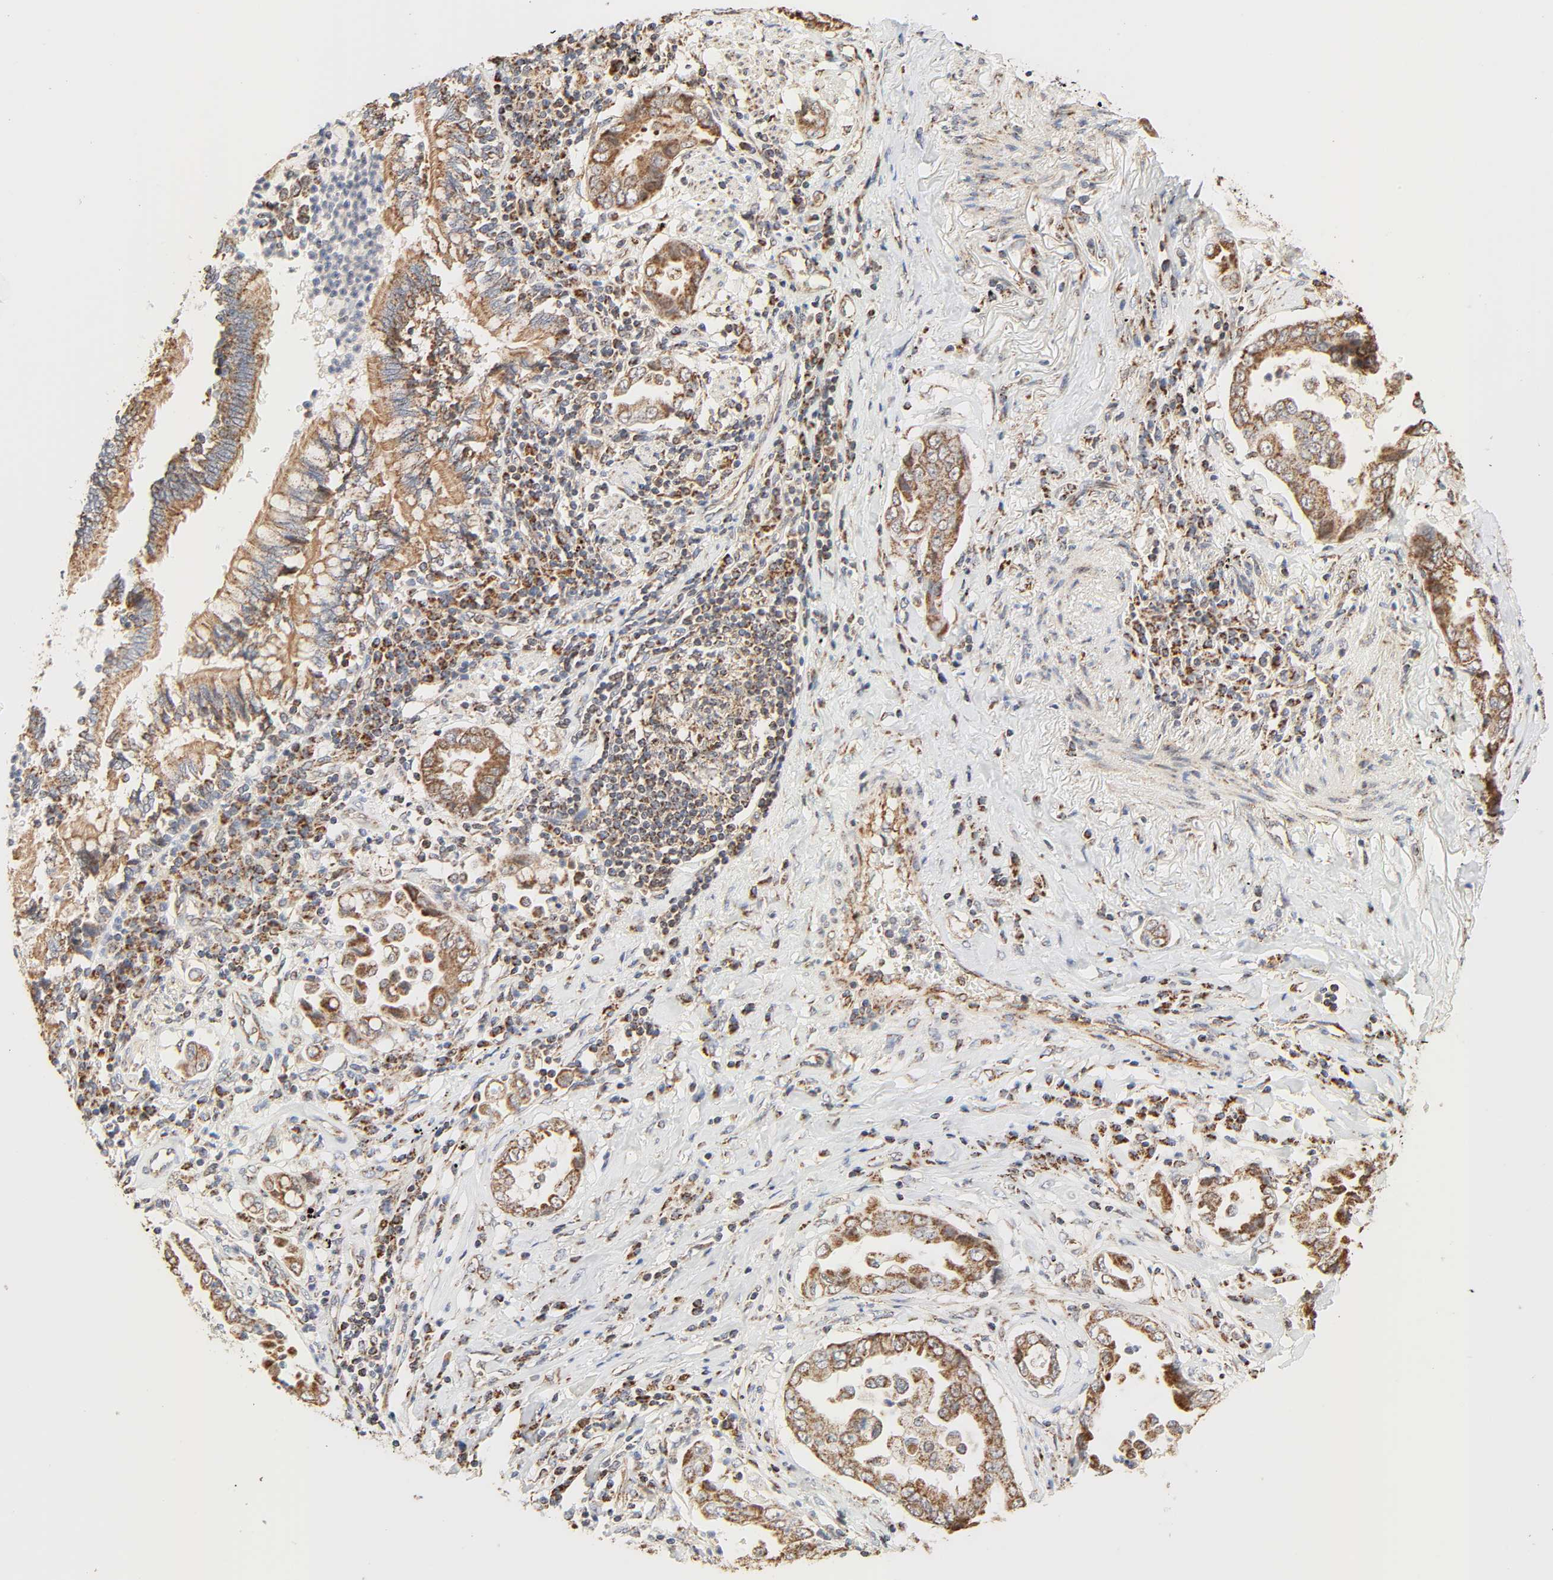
{"staining": {"intensity": "moderate", "quantity": ">75%", "location": "cytoplasmic/membranous"}, "tissue": "lung cancer", "cell_type": "Tumor cells", "image_type": "cancer", "snomed": [{"axis": "morphology", "description": "Normal tissue, NOS"}, {"axis": "morphology", "description": "Inflammation, NOS"}, {"axis": "morphology", "description": "Adenocarcinoma, NOS"}, {"axis": "topography", "description": "Lung"}], "caption": "IHC (DAB (3,3'-diaminobenzidine)) staining of lung adenocarcinoma exhibits moderate cytoplasmic/membranous protein staining in about >75% of tumor cells.", "gene": "ZMAT5", "patient": {"sex": "female", "age": 64}}